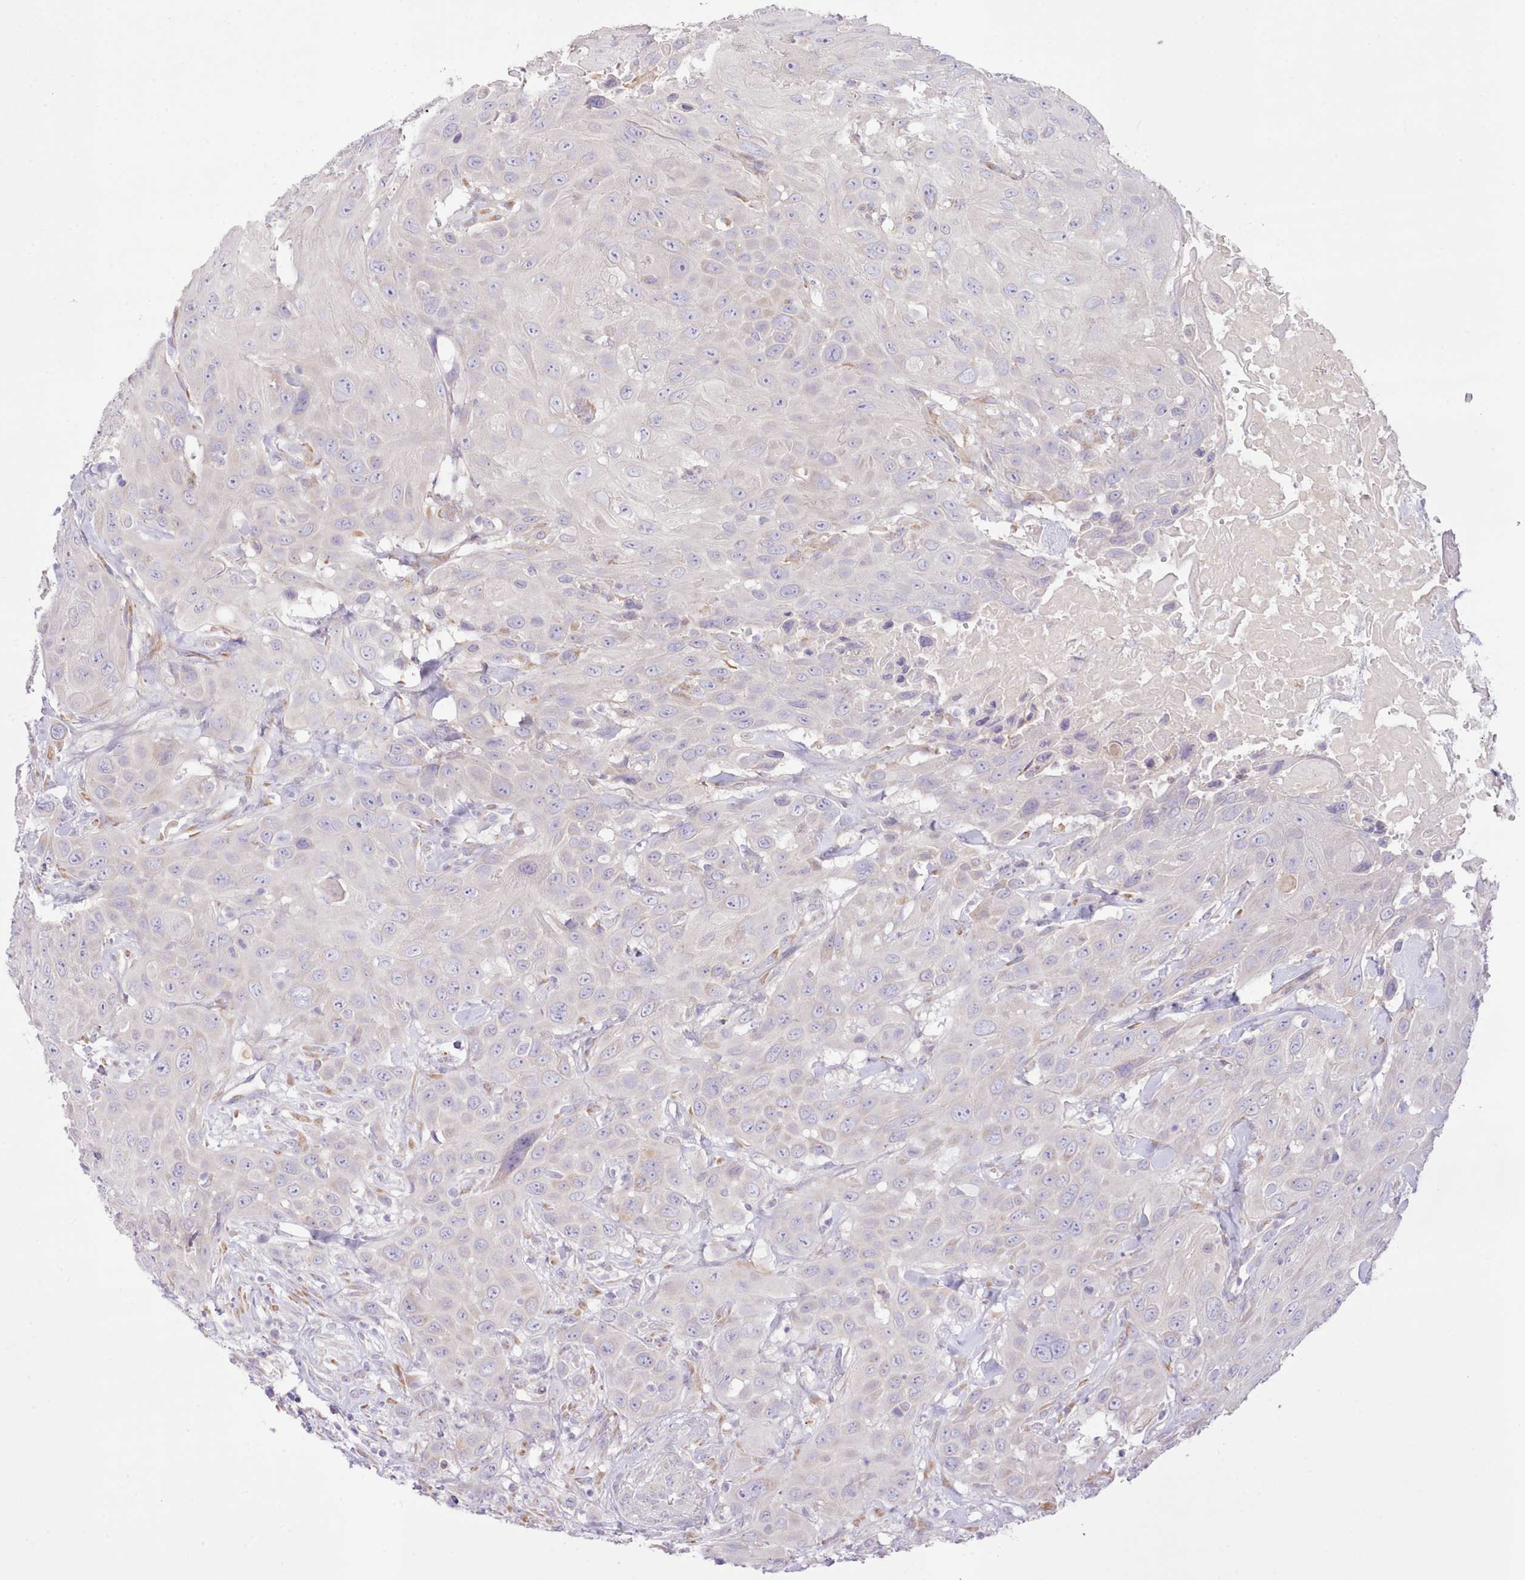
{"staining": {"intensity": "negative", "quantity": "none", "location": "none"}, "tissue": "head and neck cancer", "cell_type": "Tumor cells", "image_type": "cancer", "snomed": [{"axis": "morphology", "description": "Squamous cell carcinoma, NOS"}, {"axis": "topography", "description": "Head-Neck"}], "caption": "Immunohistochemical staining of human head and neck squamous cell carcinoma displays no significant expression in tumor cells.", "gene": "CCL1", "patient": {"sex": "male", "age": 81}}